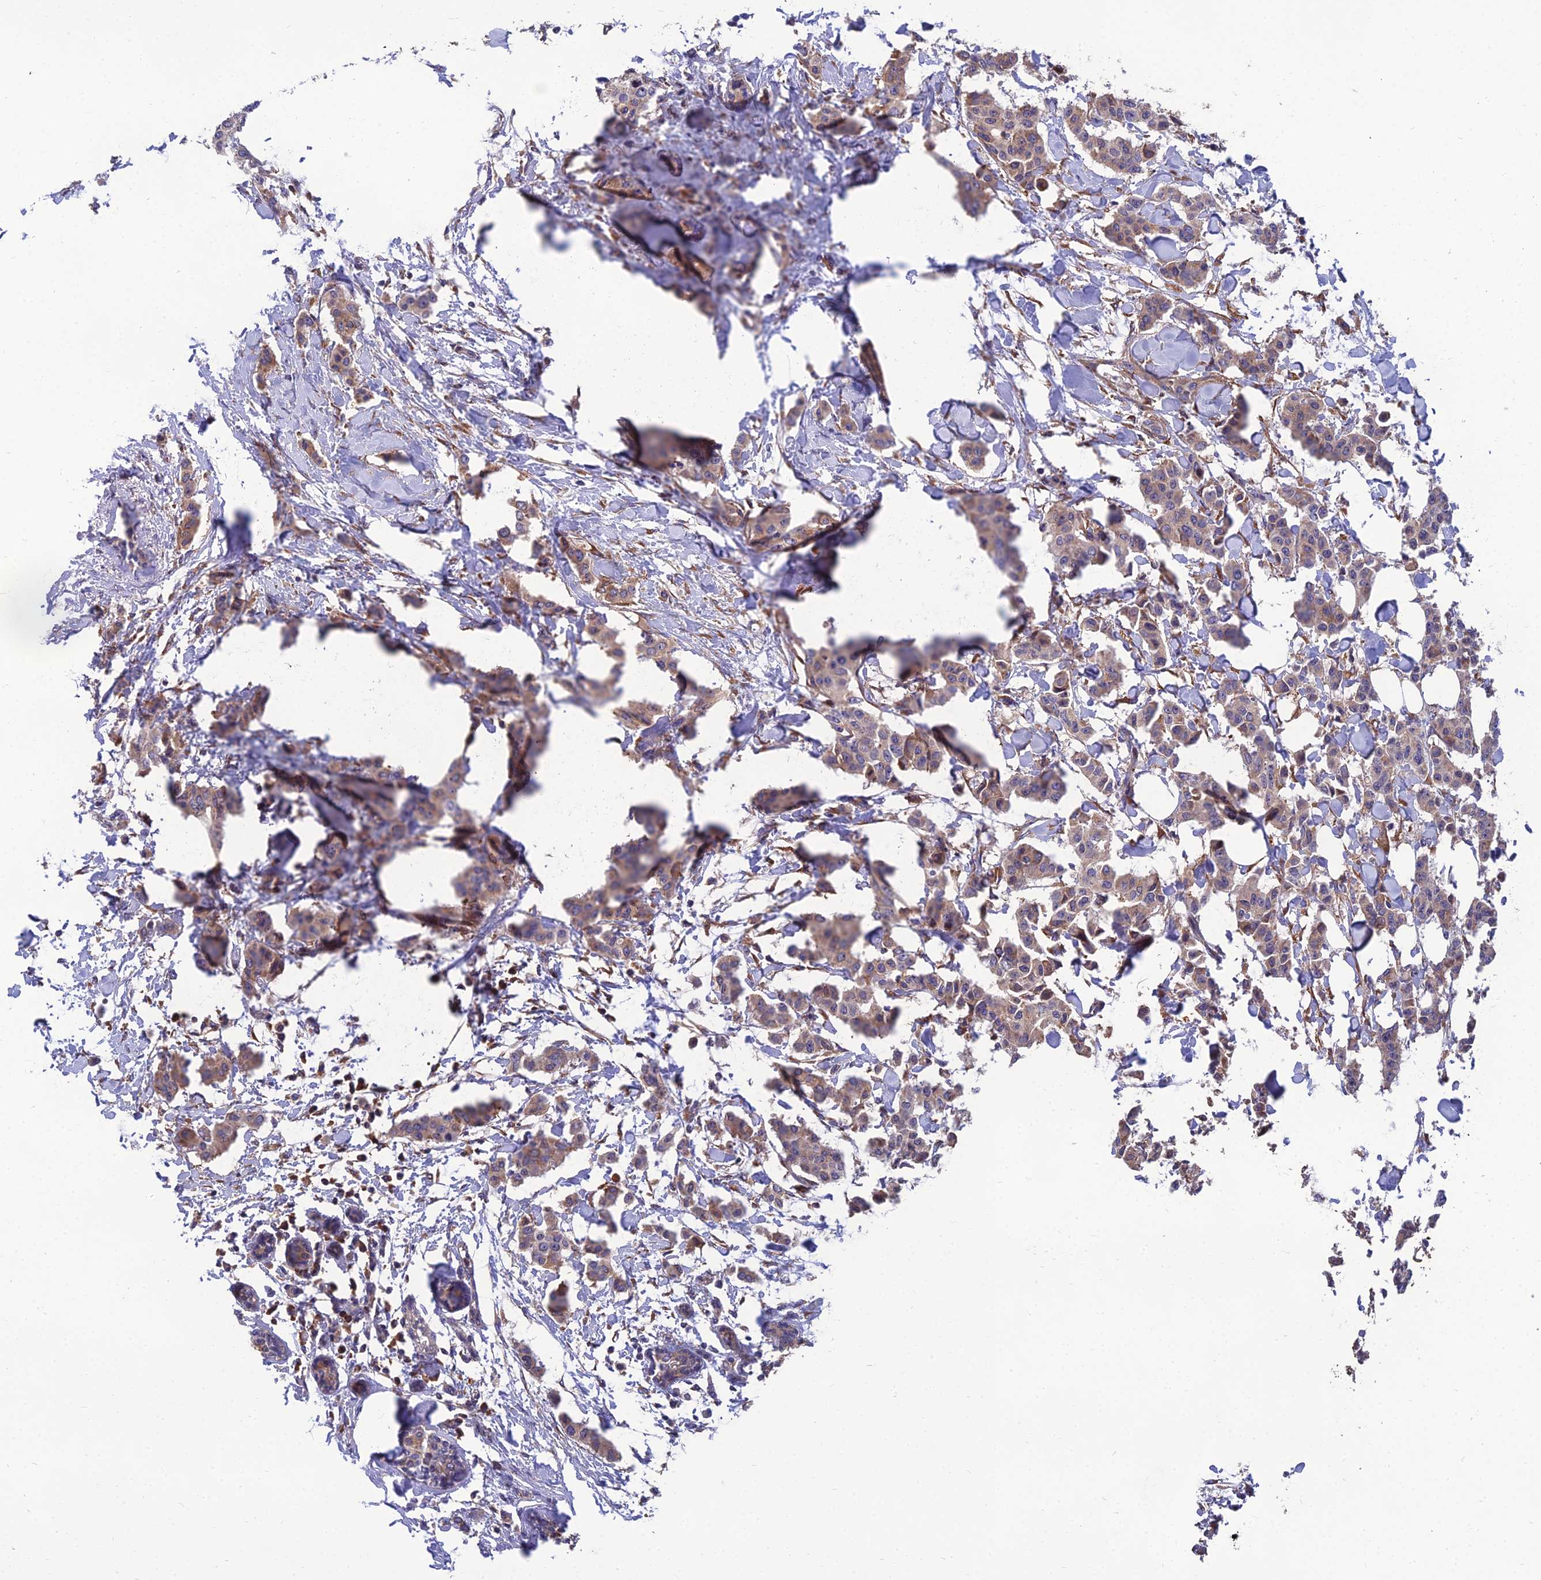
{"staining": {"intensity": "weak", "quantity": ">75%", "location": "cytoplasmic/membranous"}, "tissue": "breast cancer", "cell_type": "Tumor cells", "image_type": "cancer", "snomed": [{"axis": "morphology", "description": "Duct carcinoma"}, {"axis": "topography", "description": "Breast"}], "caption": "This image demonstrates IHC staining of human infiltrating ductal carcinoma (breast), with low weak cytoplasmic/membranous staining in about >75% of tumor cells.", "gene": "UMAD1", "patient": {"sex": "female", "age": 40}}